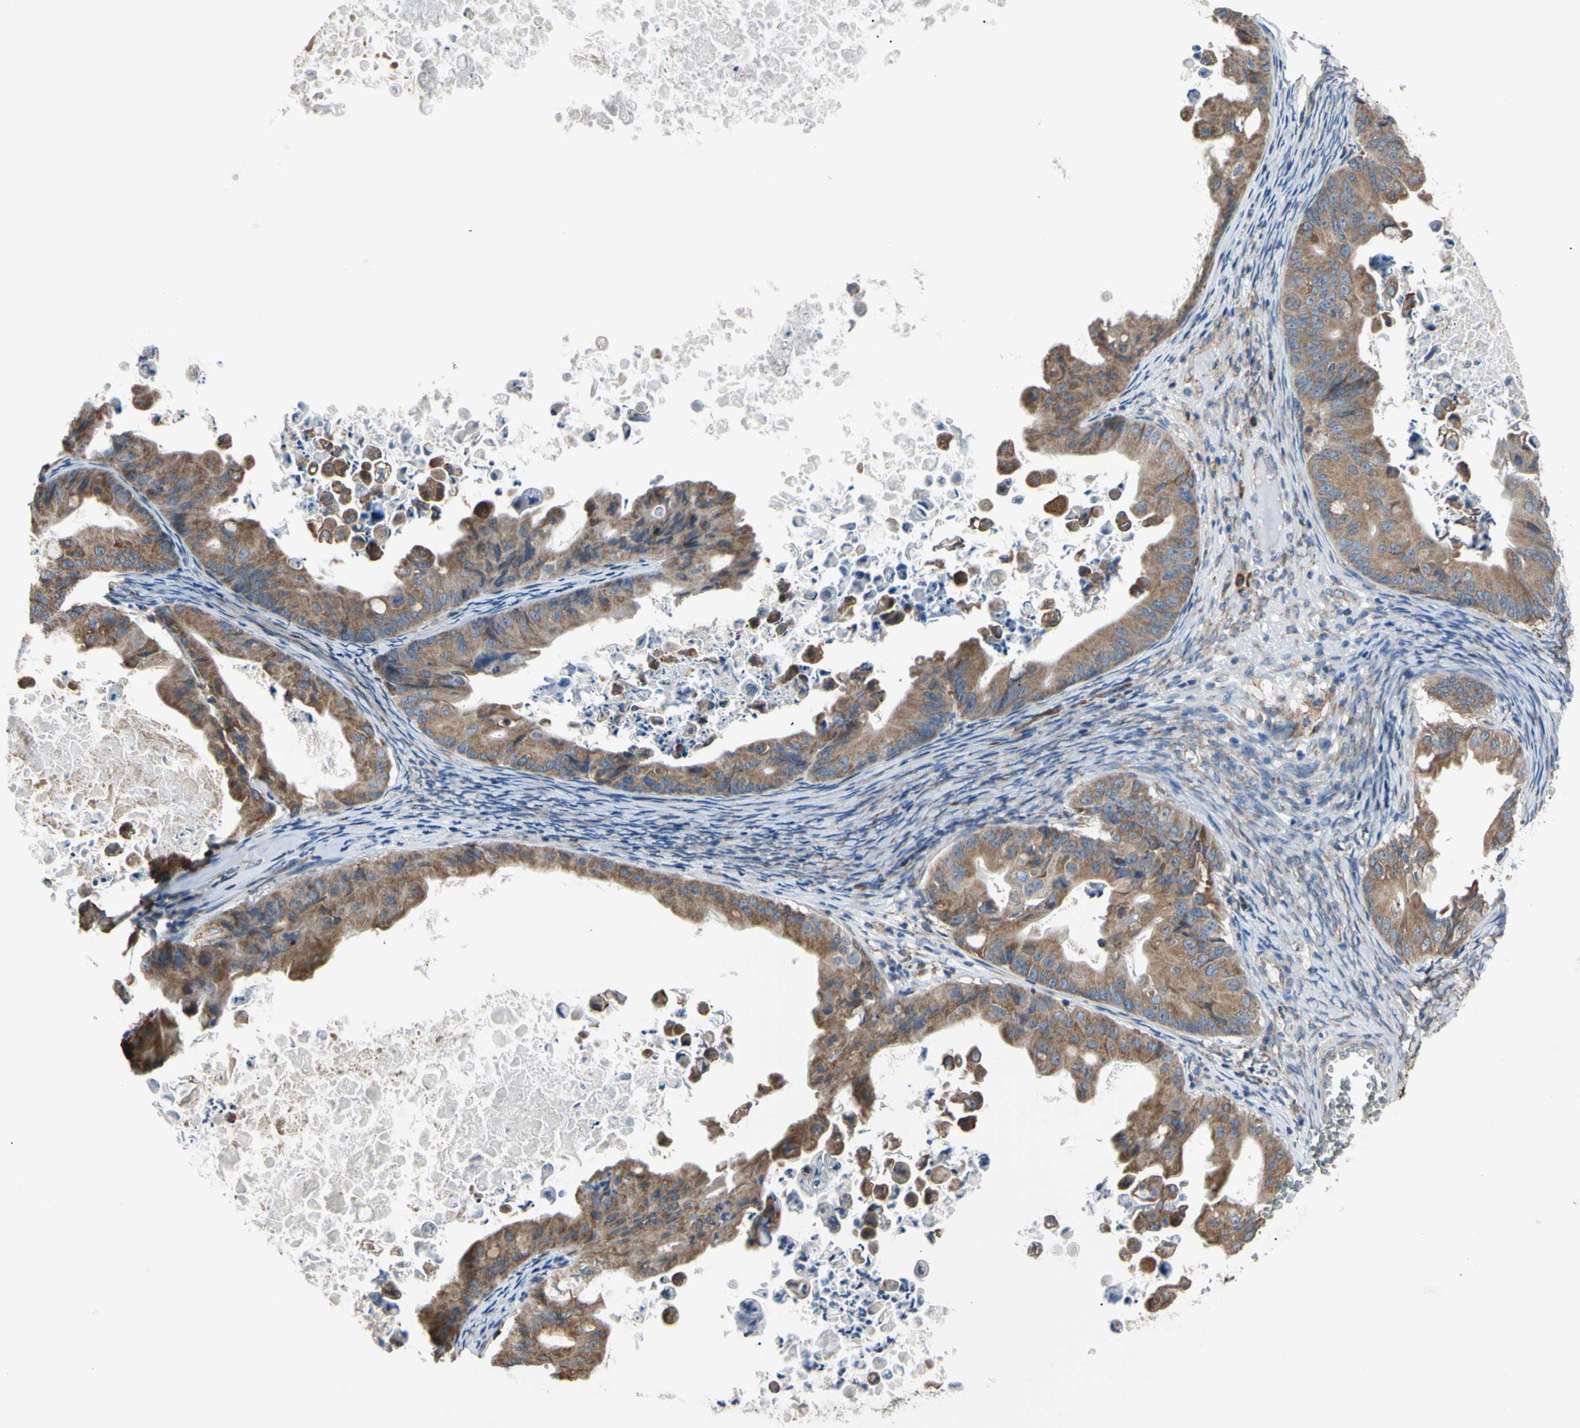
{"staining": {"intensity": "moderate", "quantity": ">75%", "location": "cytoplasmic/membranous"}, "tissue": "ovarian cancer", "cell_type": "Tumor cells", "image_type": "cancer", "snomed": [{"axis": "morphology", "description": "Cystadenocarcinoma, mucinous, NOS"}, {"axis": "topography", "description": "Ovary"}], "caption": "Mucinous cystadenocarcinoma (ovarian) tissue exhibits moderate cytoplasmic/membranous staining in approximately >75% of tumor cells, visualized by immunohistochemistry.", "gene": "BMF", "patient": {"sex": "female", "age": 37}}